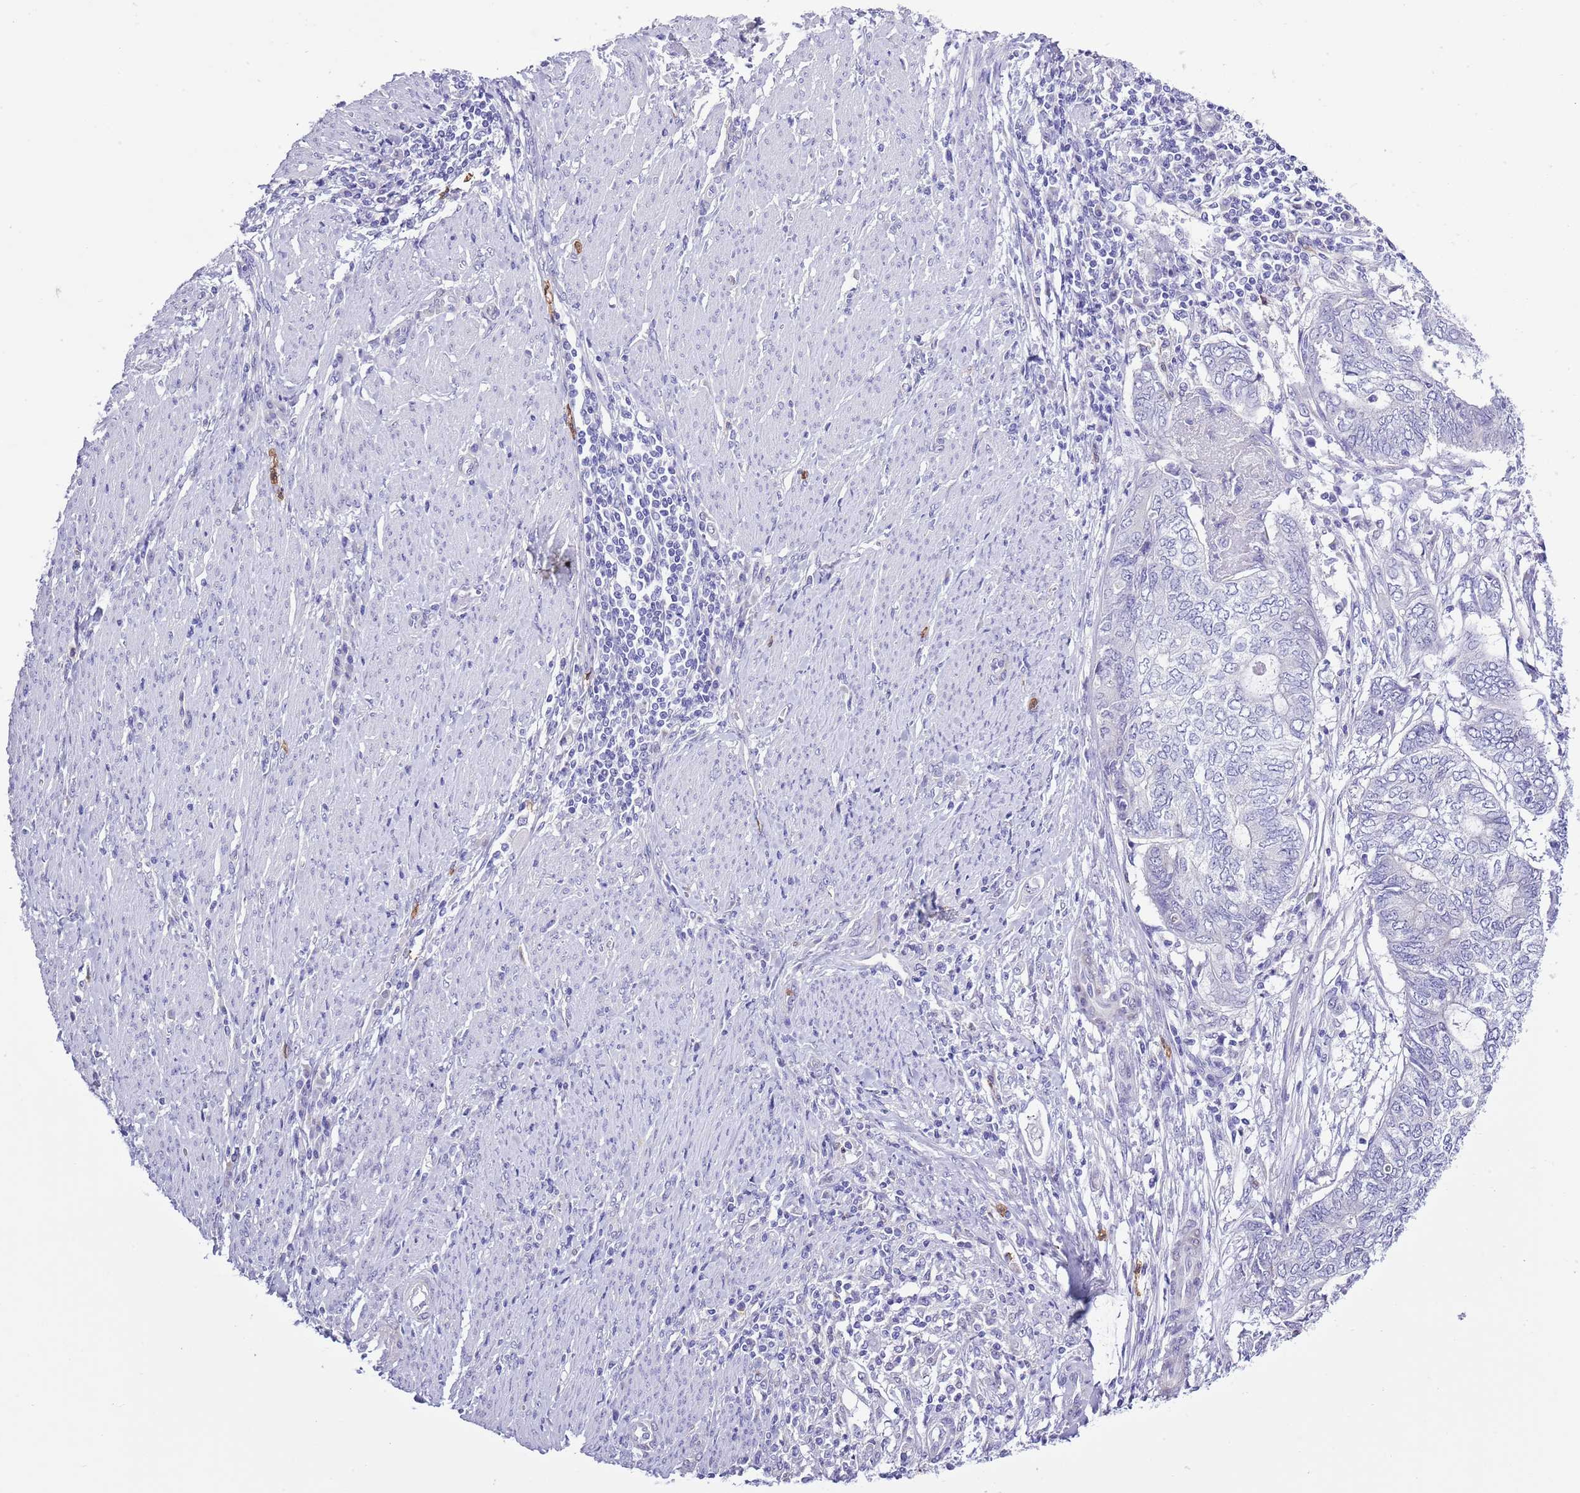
{"staining": {"intensity": "negative", "quantity": "none", "location": "none"}, "tissue": "endometrial cancer", "cell_type": "Tumor cells", "image_type": "cancer", "snomed": [{"axis": "morphology", "description": "Adenocarcinoma, NOS"}, {"axis": "topography", "description": "Uterus"}, {"axis": "topography", "description": "Endometrium"}], "caption": "This is an IHC micrograph of endometrial cancer. There is no expression in tumor cells.", "gene": "ZFP2", "patient": {"sex": "female", "age": 70}}